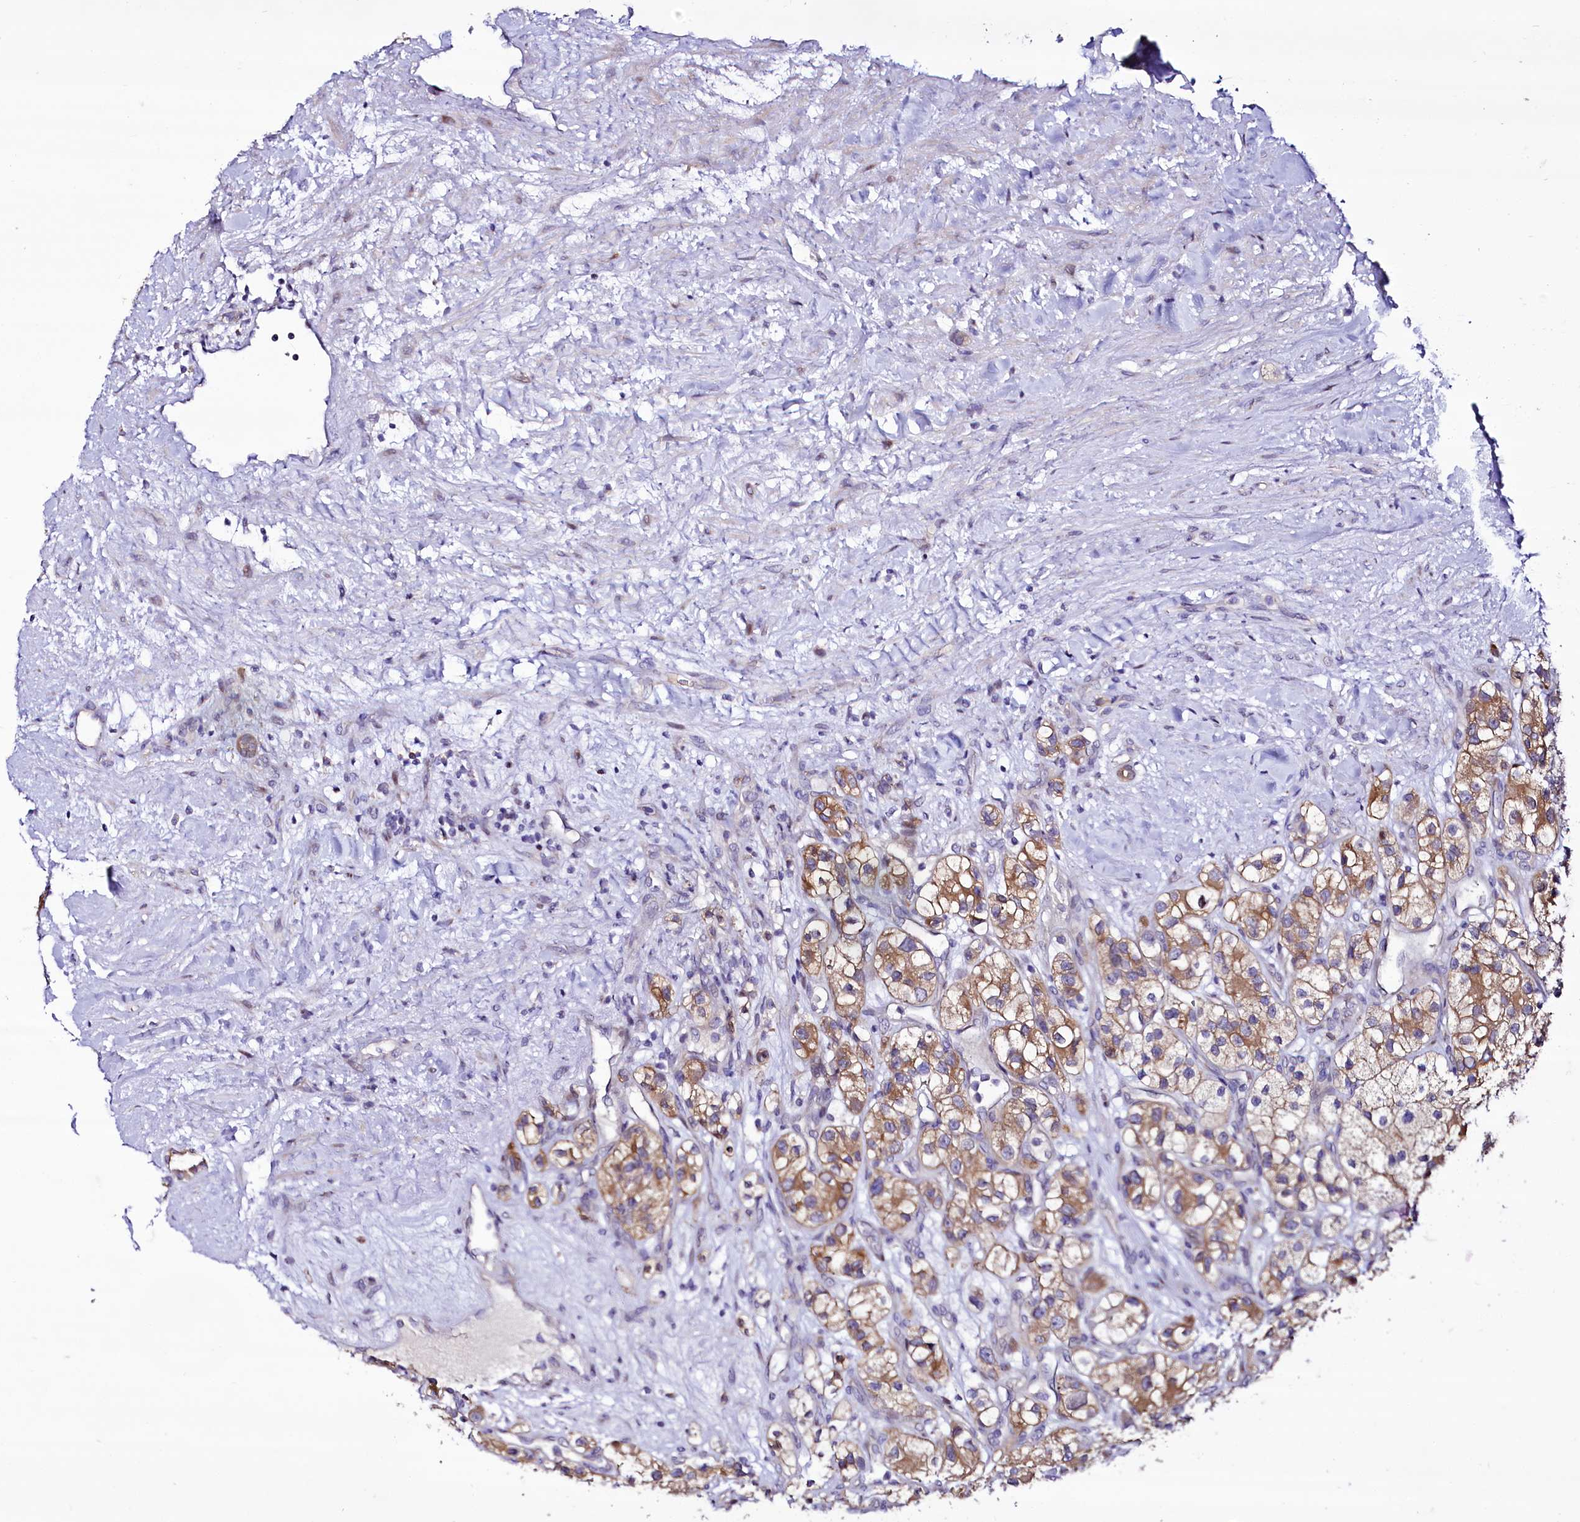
{"staining": {"intensity": "moderate", "quantity": ">75%", "location": "cytoplasmic/membranous"}, "tissue": "renal cancer", "cell_type": "Tumor cells", "image_type": "cancer", "snomed": [{"axis": "morphology", "description": "Adenocarcinoma, NOS"}, {"axis": "topography", "description": "Kidney"}], "caption": "Immunohistochemical staining of human renal cancer shows medium levels of moderate cytoplasmic/membranous protein staining in approximately >75% of tumor cells. The staining is performed using DAB brown chromogen to label protein expression. The nuclei are counter-stained blue using hematoxylin.", "gene": "ZC3H12C", "patient": {"sex": "female", "age": 57}}